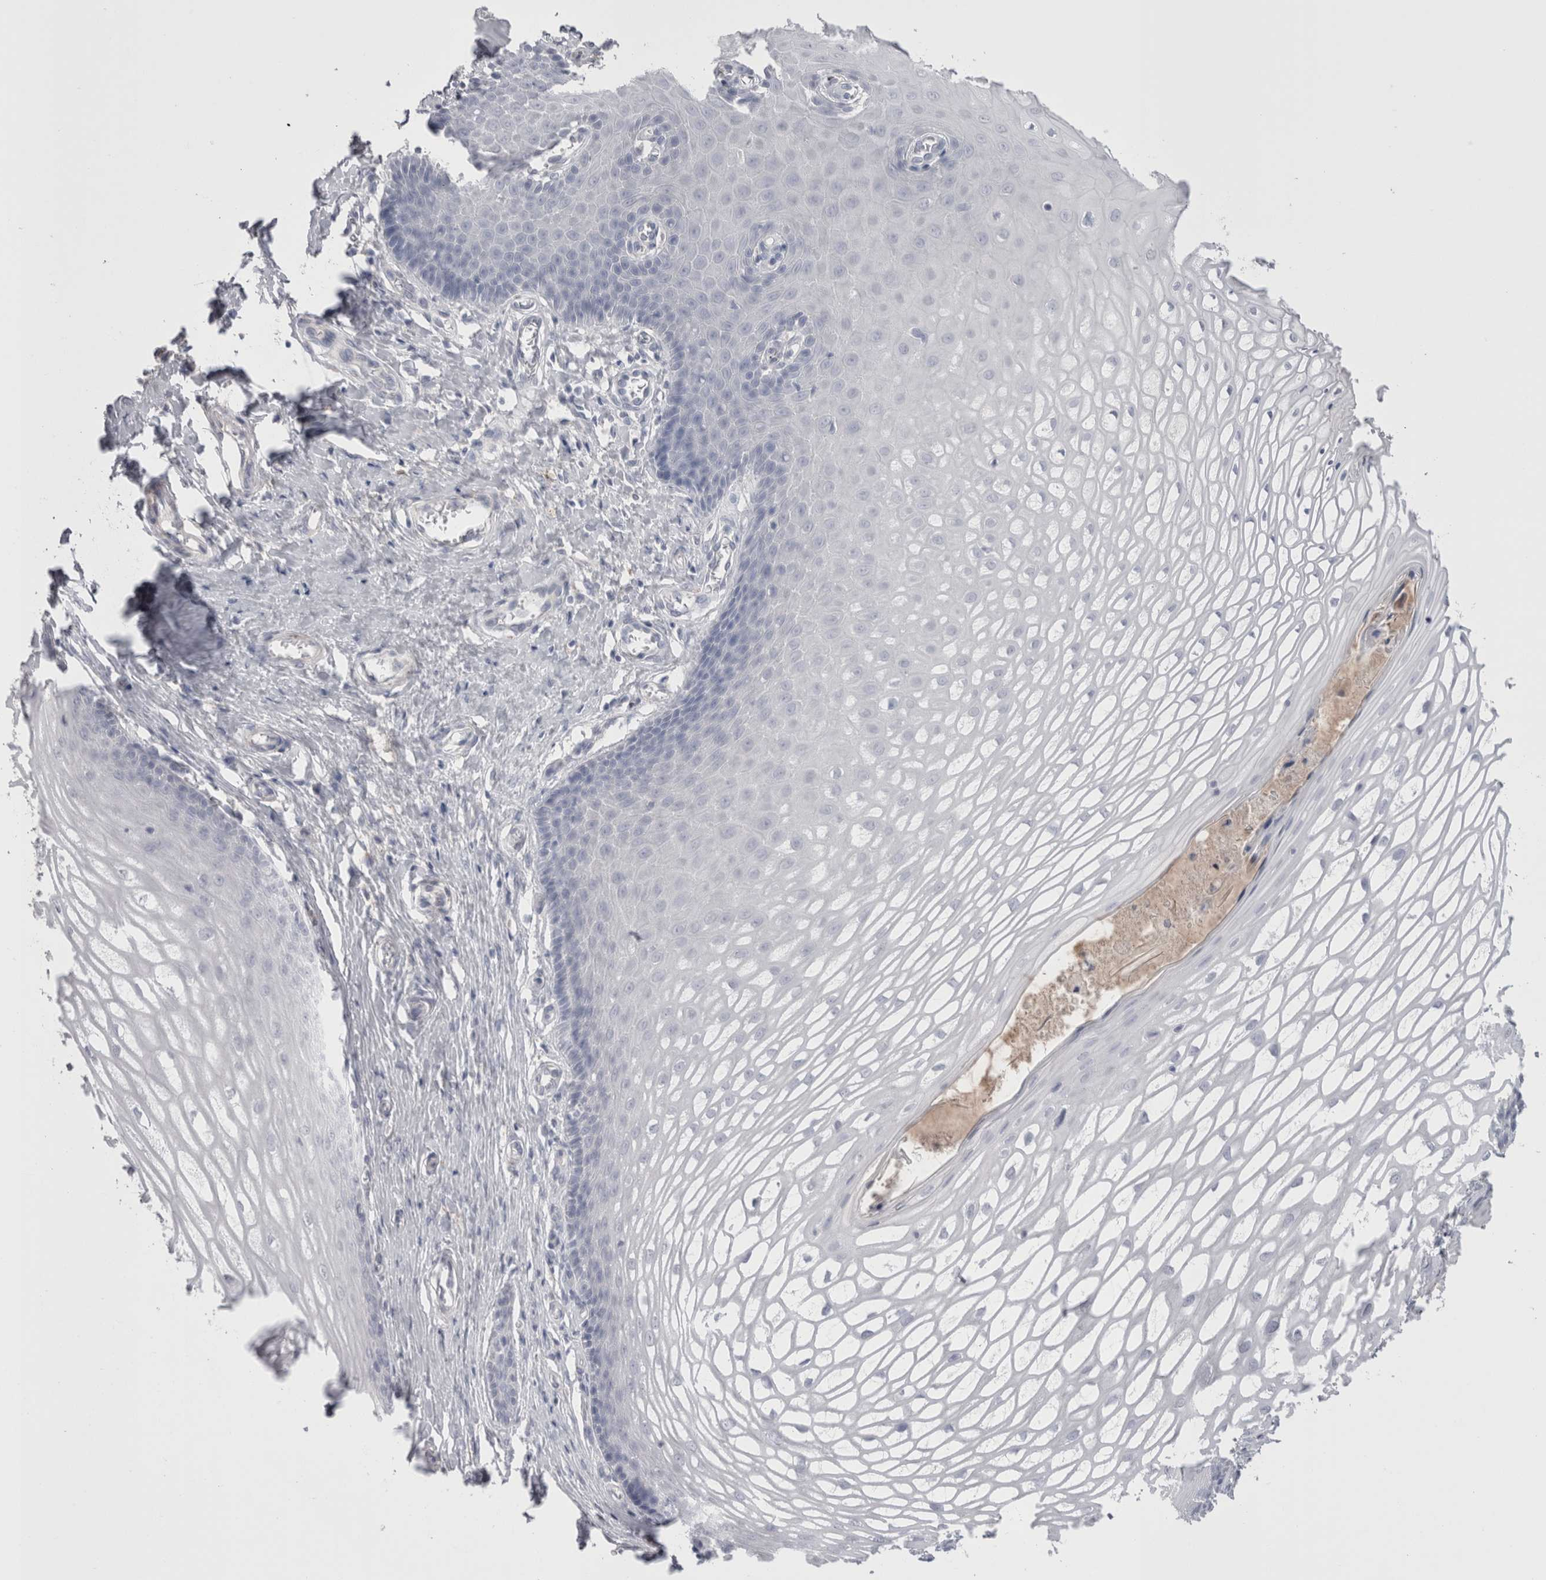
{"staining": {"intensity": "weak", "quantity": "<25%", "location": "cytoplasmic/membranous"}, "tissue": "cervix", "cell_type": "Glandular cells", "image_type": "normal", "snomed": [{"axis": "morphology", "description": "Normal tissue, NOS"}, {"axis": "topography", "description": "Cervix"}], "caption": "Immunohistochemistry (IHC) photomicrograph of benign cervix: cervix stained with DAB reveals no significant protein staining in glandular cells.", "gene": "EPDR1", "patient": {"sex": "female", "age": 55}}